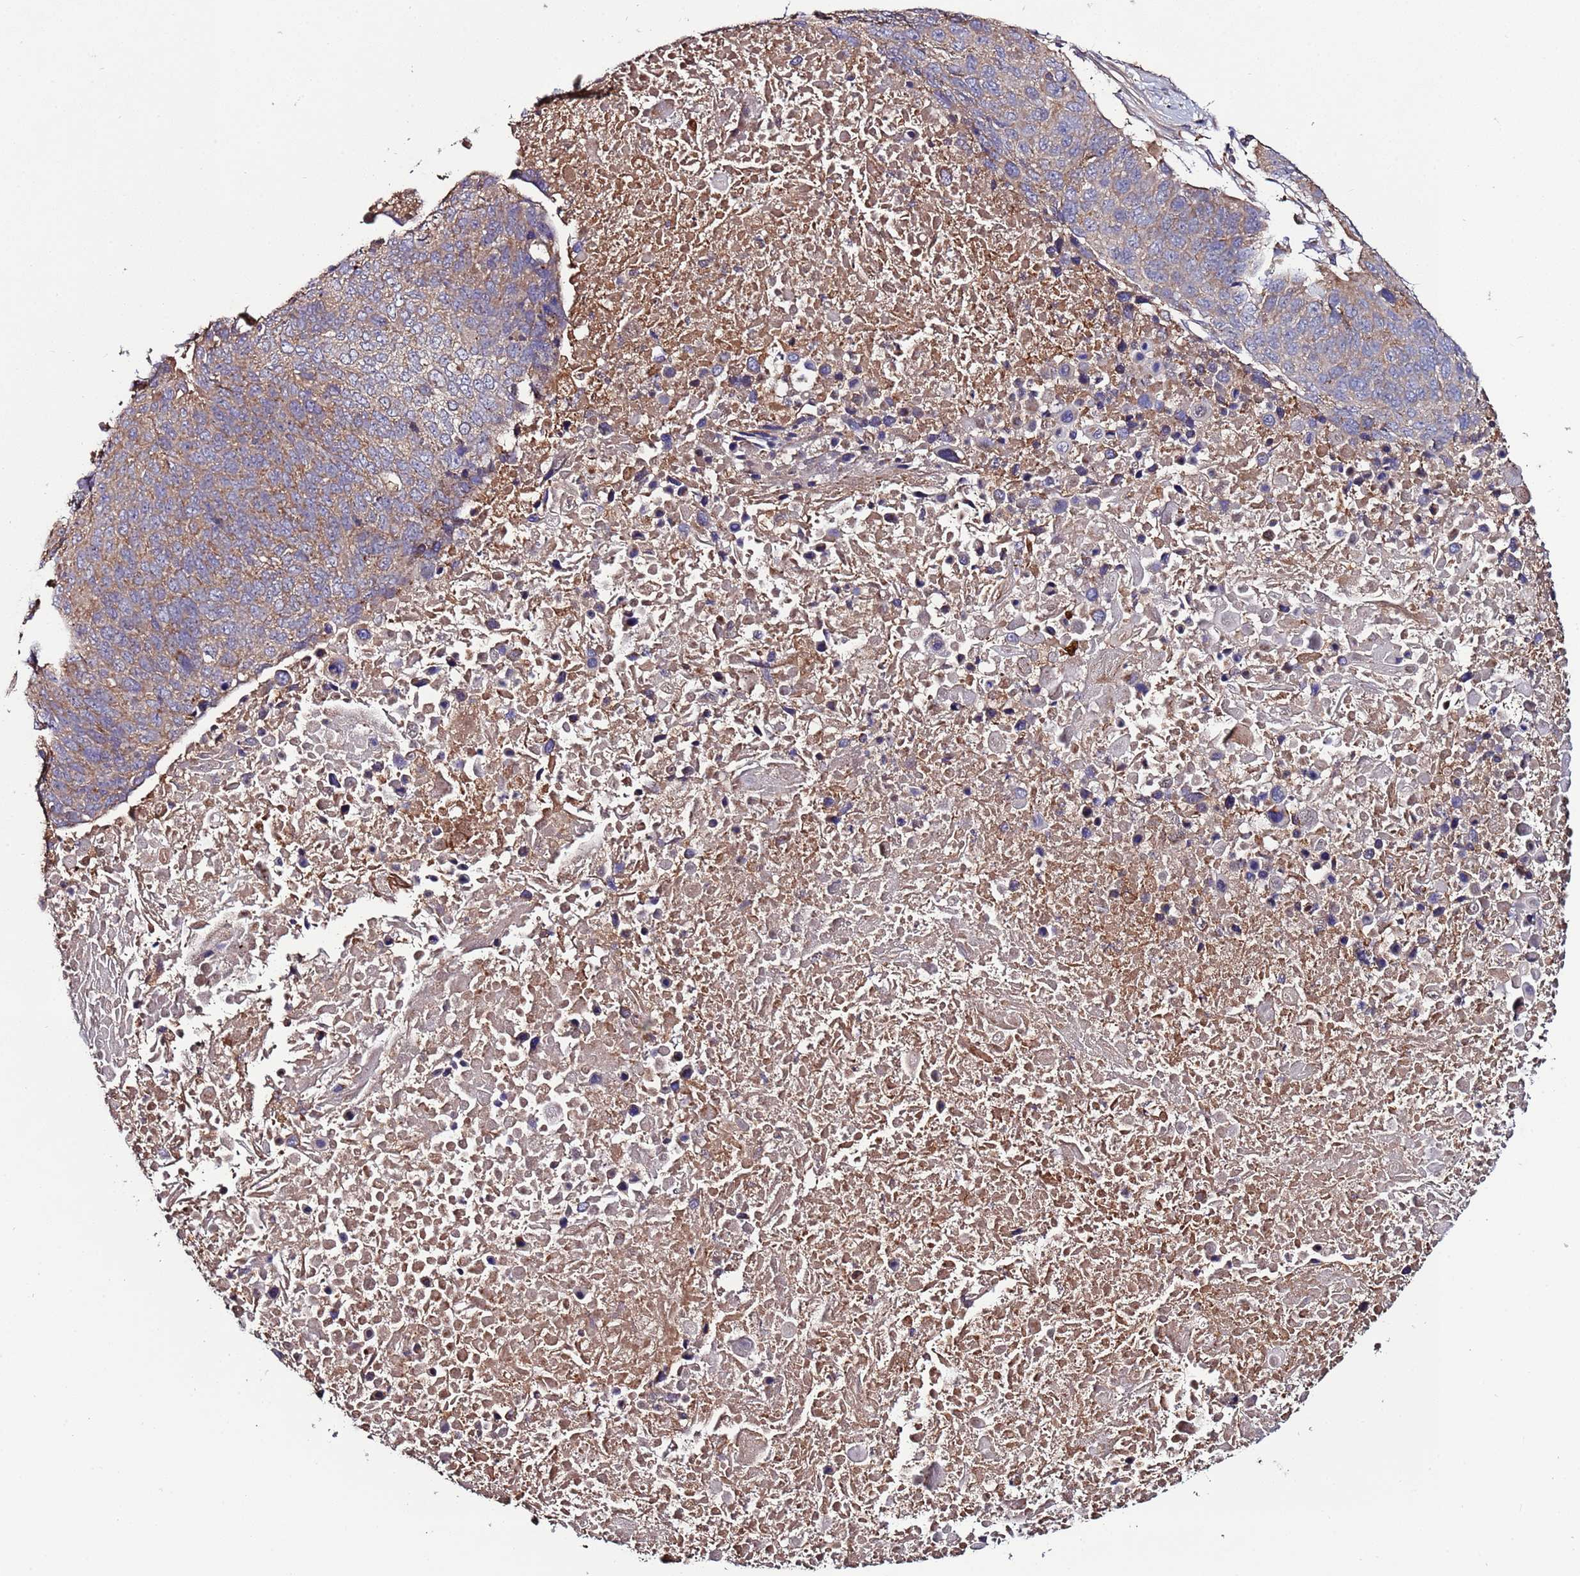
{"staining": {"intensity": "weak", "quantity": ">75%", "location": "cytoplasmic/membranous"}, "tissue": "lung cancer", "cell_type": "Tumor cells", "image_type": "cancer", "snomed": [{"axis": "morphology", "description": "Normal tissue, NOS"}, {"axis": "morphology", "description": "Squamous cell carcinoma, NOS"}, {"axis": "topography", "description": "Lymph node"}, {"axis": "topography", "description": "Lung"}], "caption": "Squamous cell carcinoma (lung) stained for a protein reveals weak cytoplasmic/membranous positivity in tumor cells. The protein of interest is shown in brown color, while the nuclei are stained blue.", "gene": "RPS15A", "patient": {"sex": "male", "age": 66}}